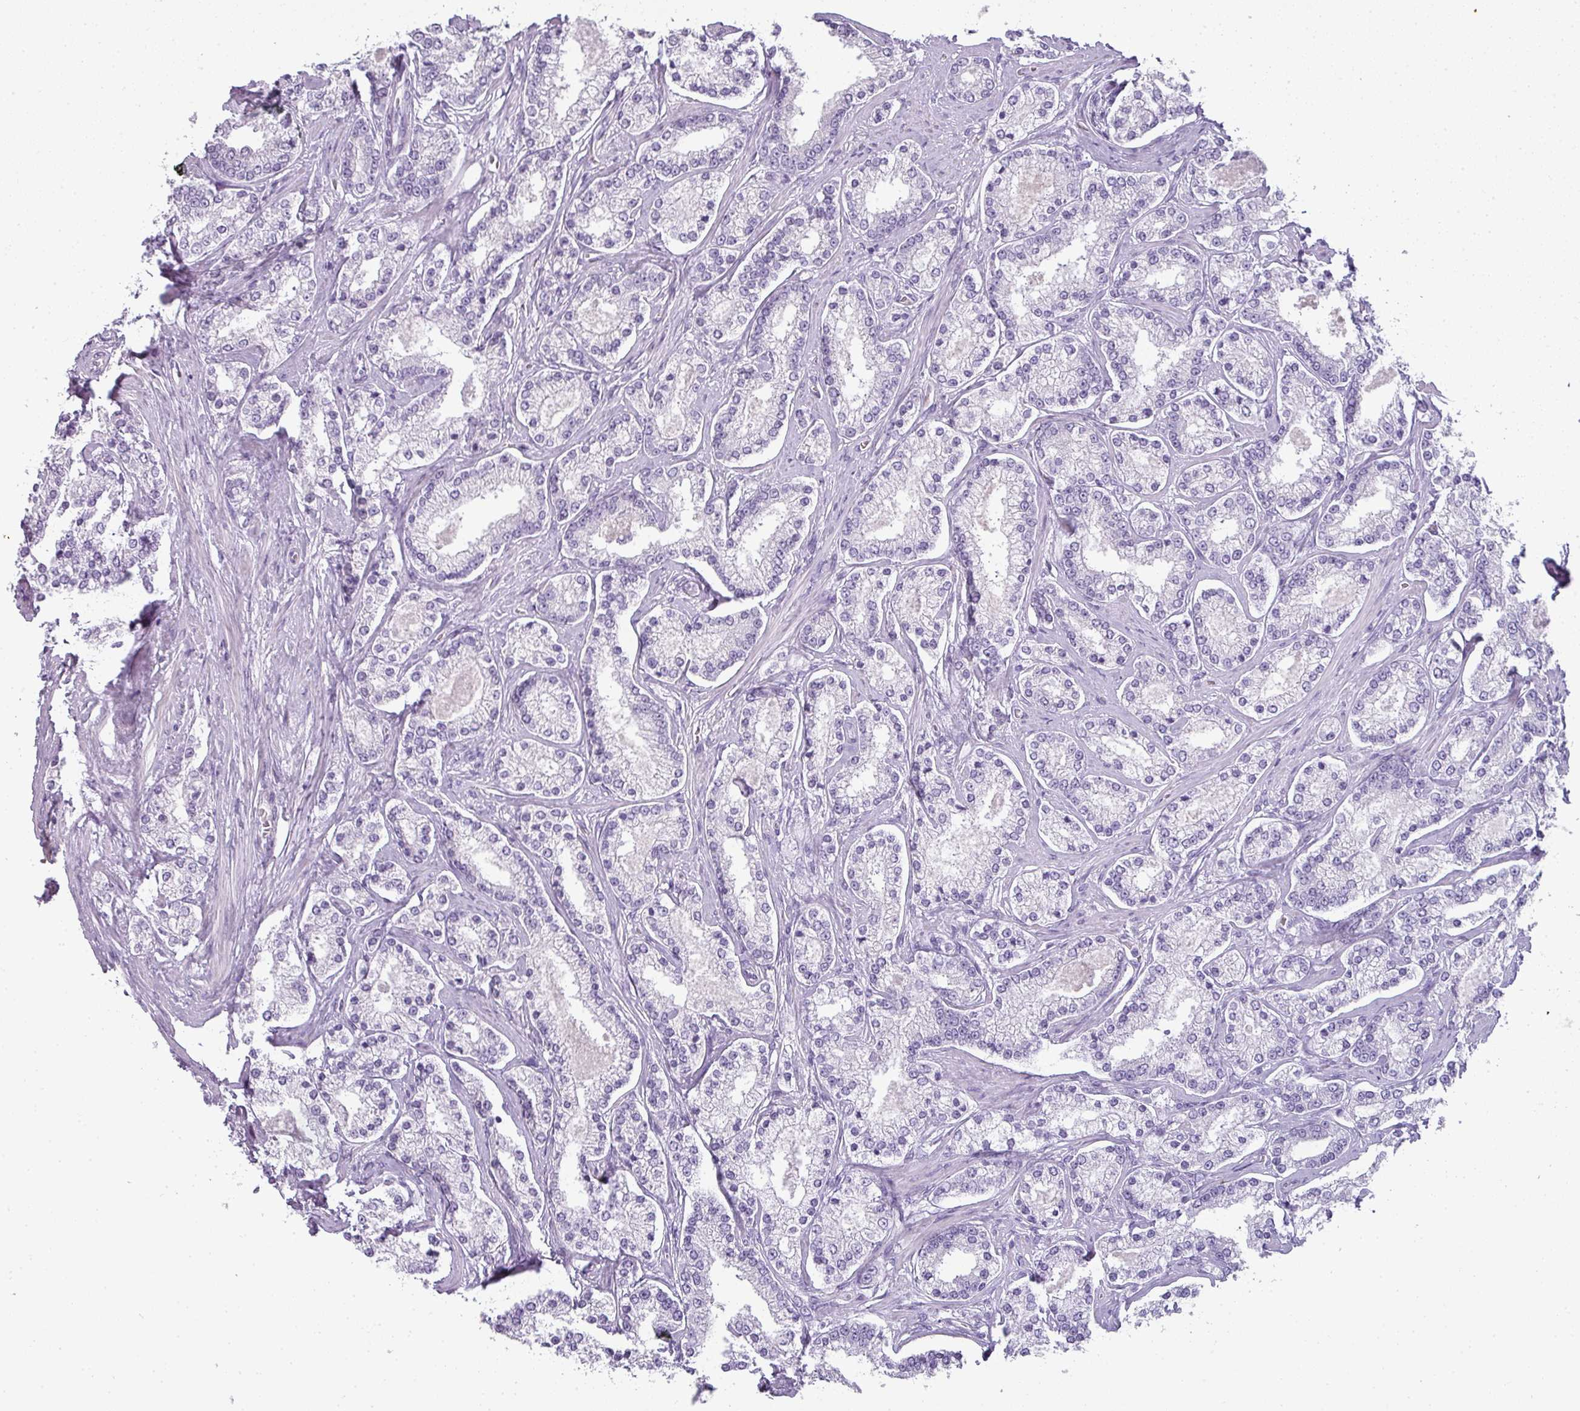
{"staining": {"intensity": "negative", "quantity": "none", "location": "none"}, "tissue": "prostate cancer", "cell_type": "Tumor cells", "image_type": "cancer", "snomed": [{"axis": "morphology", "description": "Normal tissue, NOS"}, {"axis": "morphology", "description": "Adenocarcinoma, High grade"}, {"axis": "topography", "description": "Prostate"}], "caption": "Human prostate cancer stained for a protein using immunohistochemistry shows no positivity in tumor cells.", "gene": "RBMY1F", "patient": {"sex": "male", "age": 83}}